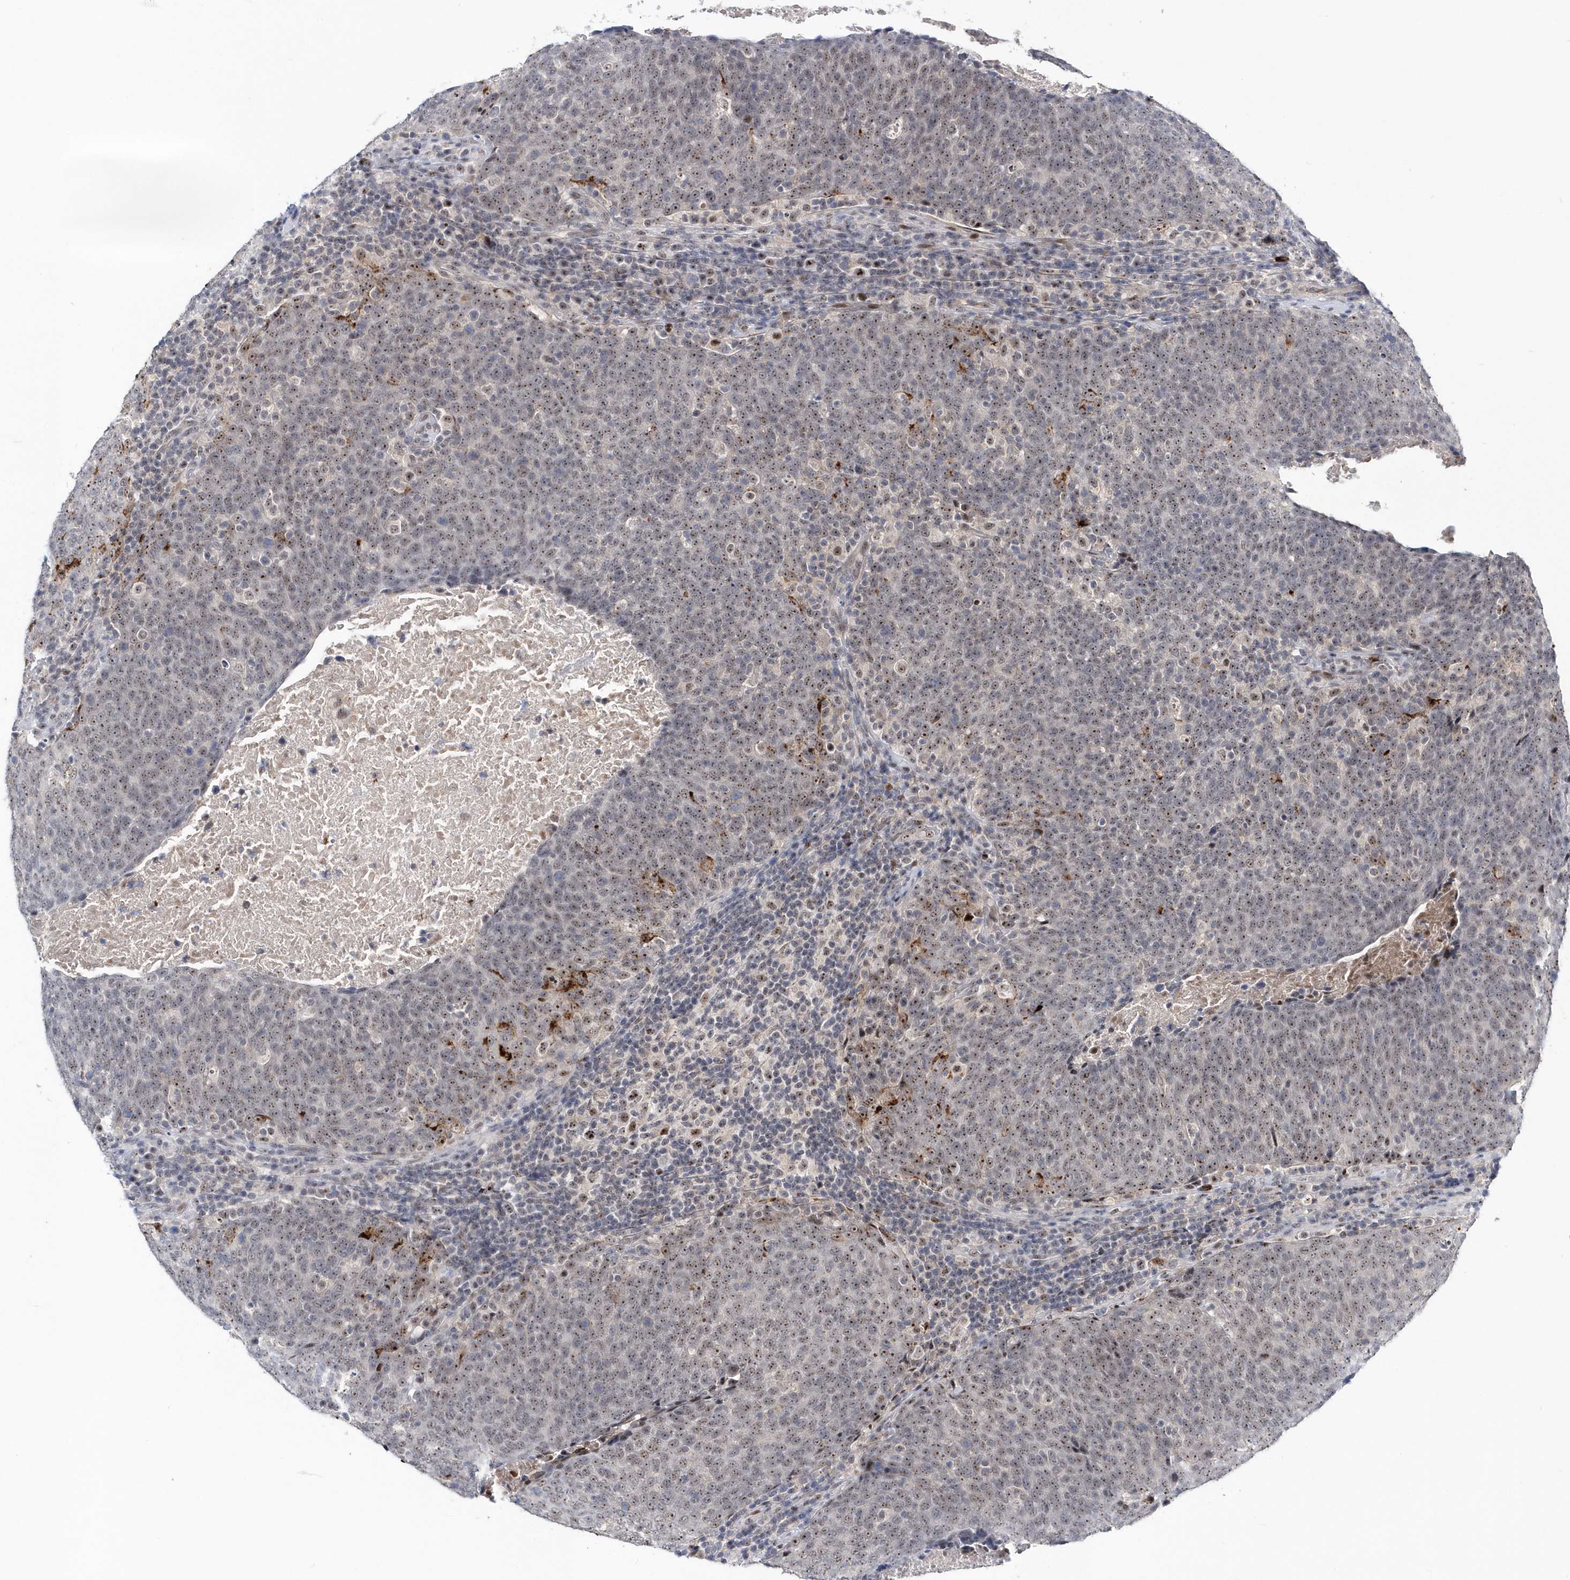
{"staining": {"intensity": "weak", "quantity": ">75%", "location": "nuclear"}, "tissue": "head and neck cancer", "cell_type": "Tumor cells", "image_type": "cancer", "snomed": [{"axis": "morphology", "description": "Squamous cell carcinoma, NOS"}, {"axis": "morphology", "description": "Squamous cell carcinoma, metastatic, NOS"}, {"axis": "topography", "description": "Lymph node"}, {"axis": "topography", "description": "Head-Neck"}], "caption": "A brown stain labels weak nuclear expression of a protein in head and neck cancer (metastatic squamous cell carcinoma) tumor cells. The staining was performed using DAB (3,3'-diaminobenzidine) to visualize the protein expression in brown, while the nuclei were stained in blue with hematoxylin (Magnification: 20x).", "gene": "ASCL4", "patient": {"sex": "male", "age": 62}}